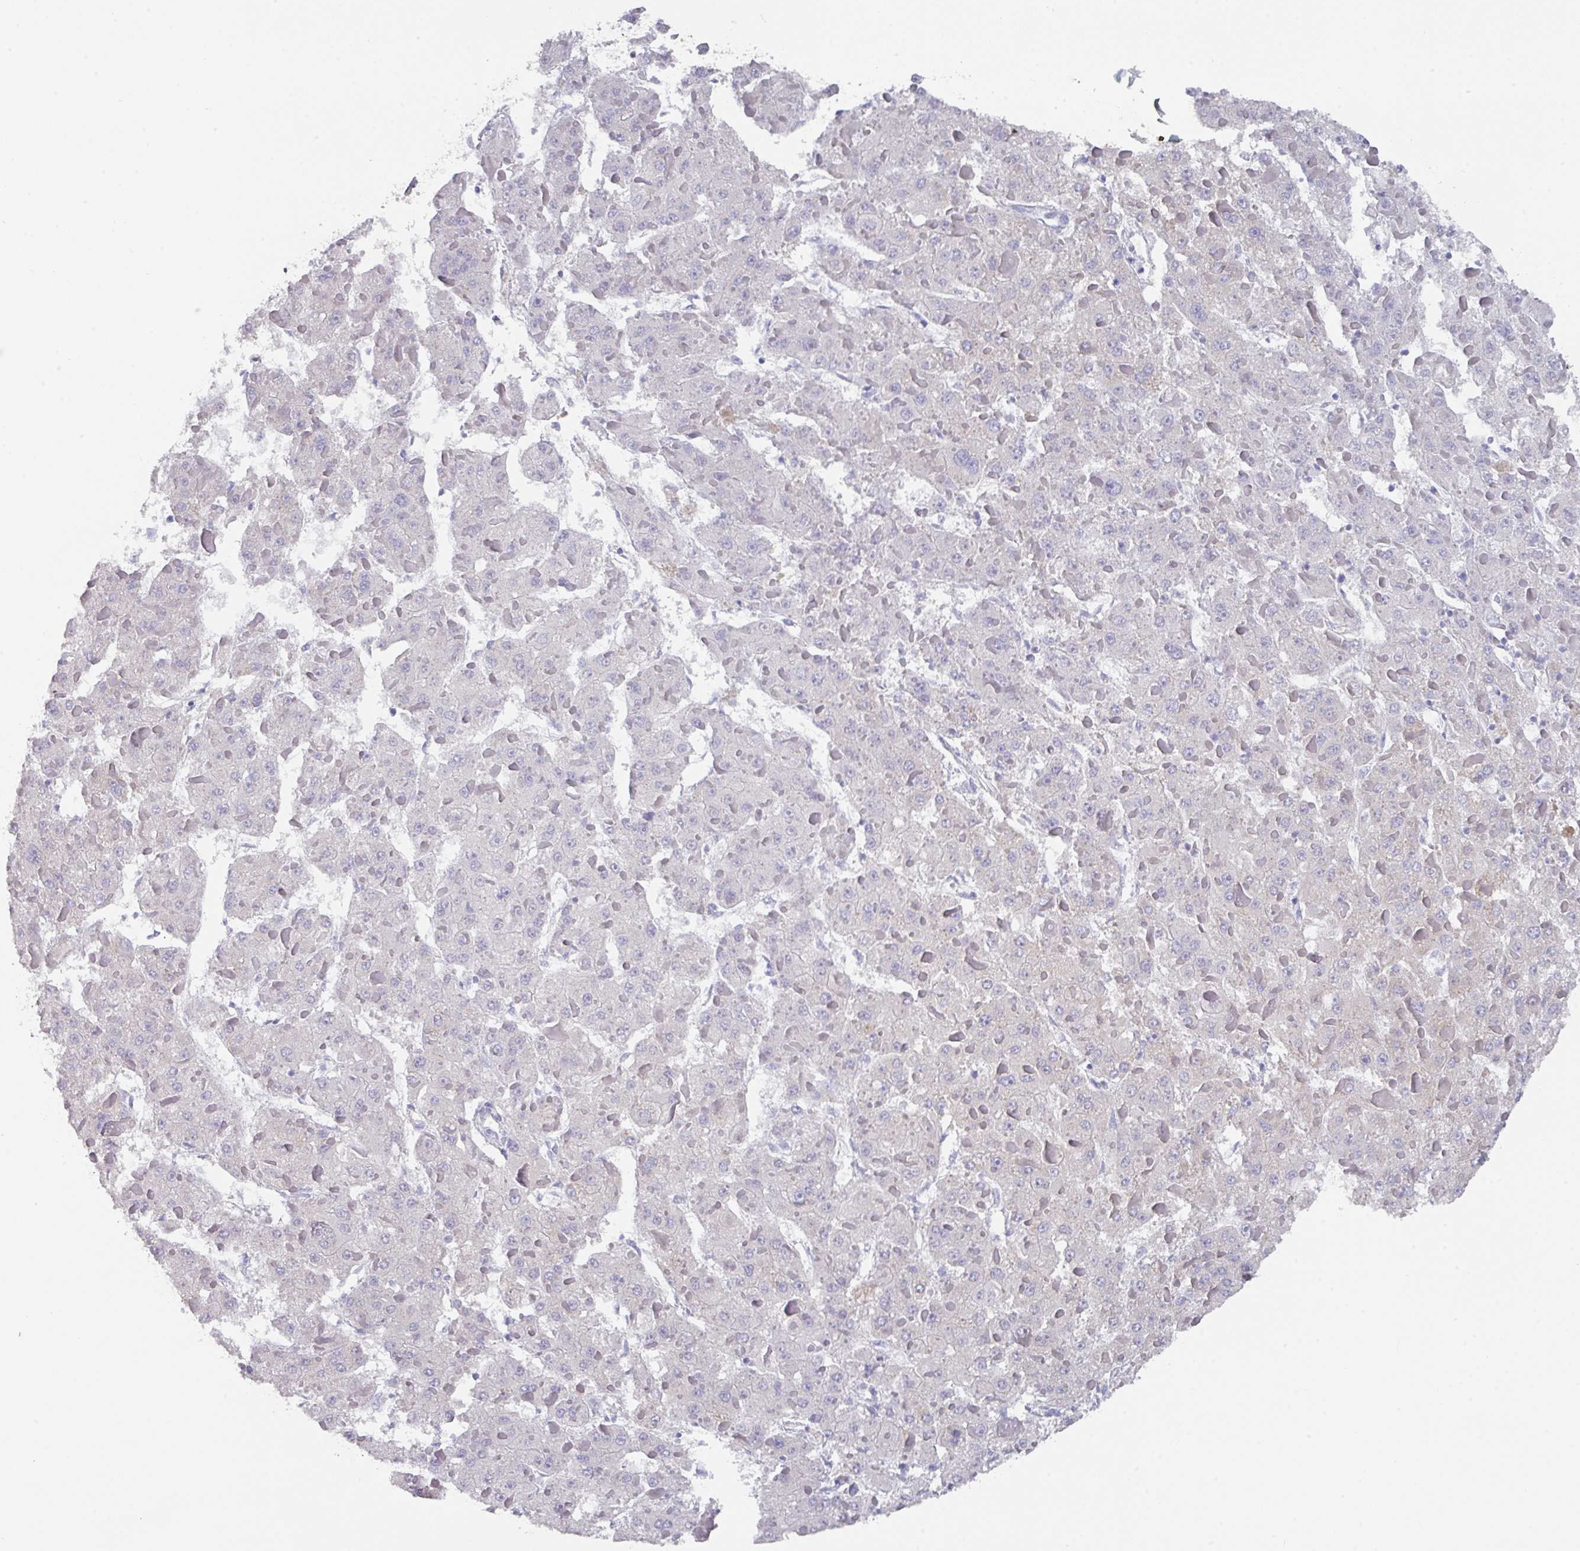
{"staining": {"intensity": "negative", "quantity": "none", "location": "none"}, "tissue": "liver cancer", "cell_type": "Tumor cells", "image_type": "cancer", "snomed": [{"axis": "morphology", "description": "Carcinoma, Hepatocellular, NOS"}, {"axis": "topography", "description": "Liver"}], "caption": "The immunohistochemistry photomicrograph has no significant staining in tumor cells of hepatocellular carcinoma (liver) tissue. (Immunohistochemistry, brightfield microscopy, high magnification).", "gene": "DAZL", "patient": {"sex": "female", "age": 73}}